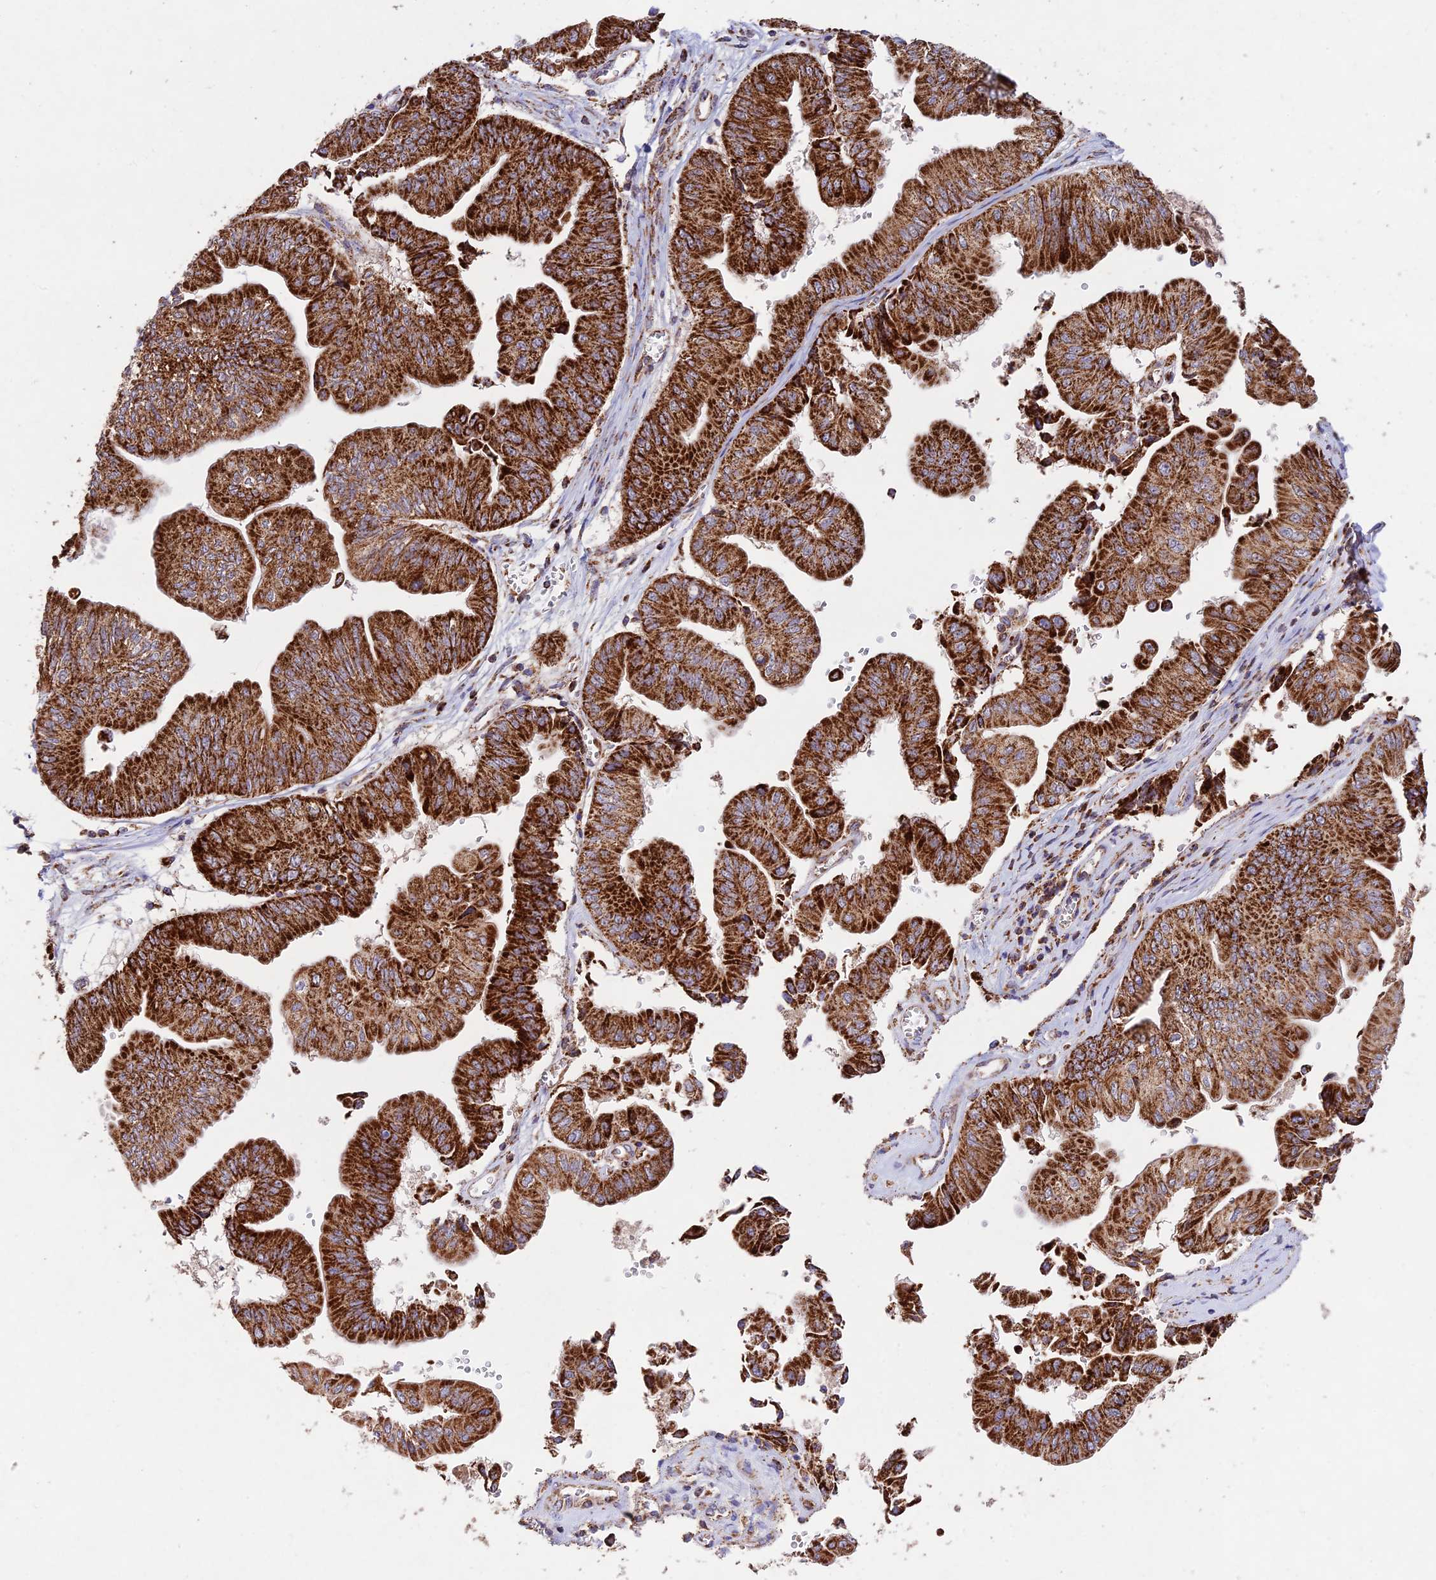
{"staining": {"intensity": "strong", "quantity": ">75%", "location": "cytoplasmic/membranous"}, "tissue": "ovarian cancer", "cell_type": "Tumor cells", "image_type": "cancer", "snomed": [{"axis": "morphology", "description": "Cystadenocarcinoma, mucinous, NOS"}, {"axis": "topography", "description": "Ovary"}], "caption": "Protein analysis of ovarian mucinous cystadenocarcinoma tissue reveals strong cytoplasmic/membranous positivity in about >75% of tumor cells. (Stains: DAB (3,3'-diaminobenzidine) in brown, nuclei in blue, Microscopy: brightfield microscopy at high magnification).", "gene": "KHDC3L", "patient": {"sex": "female", "age": 61}}